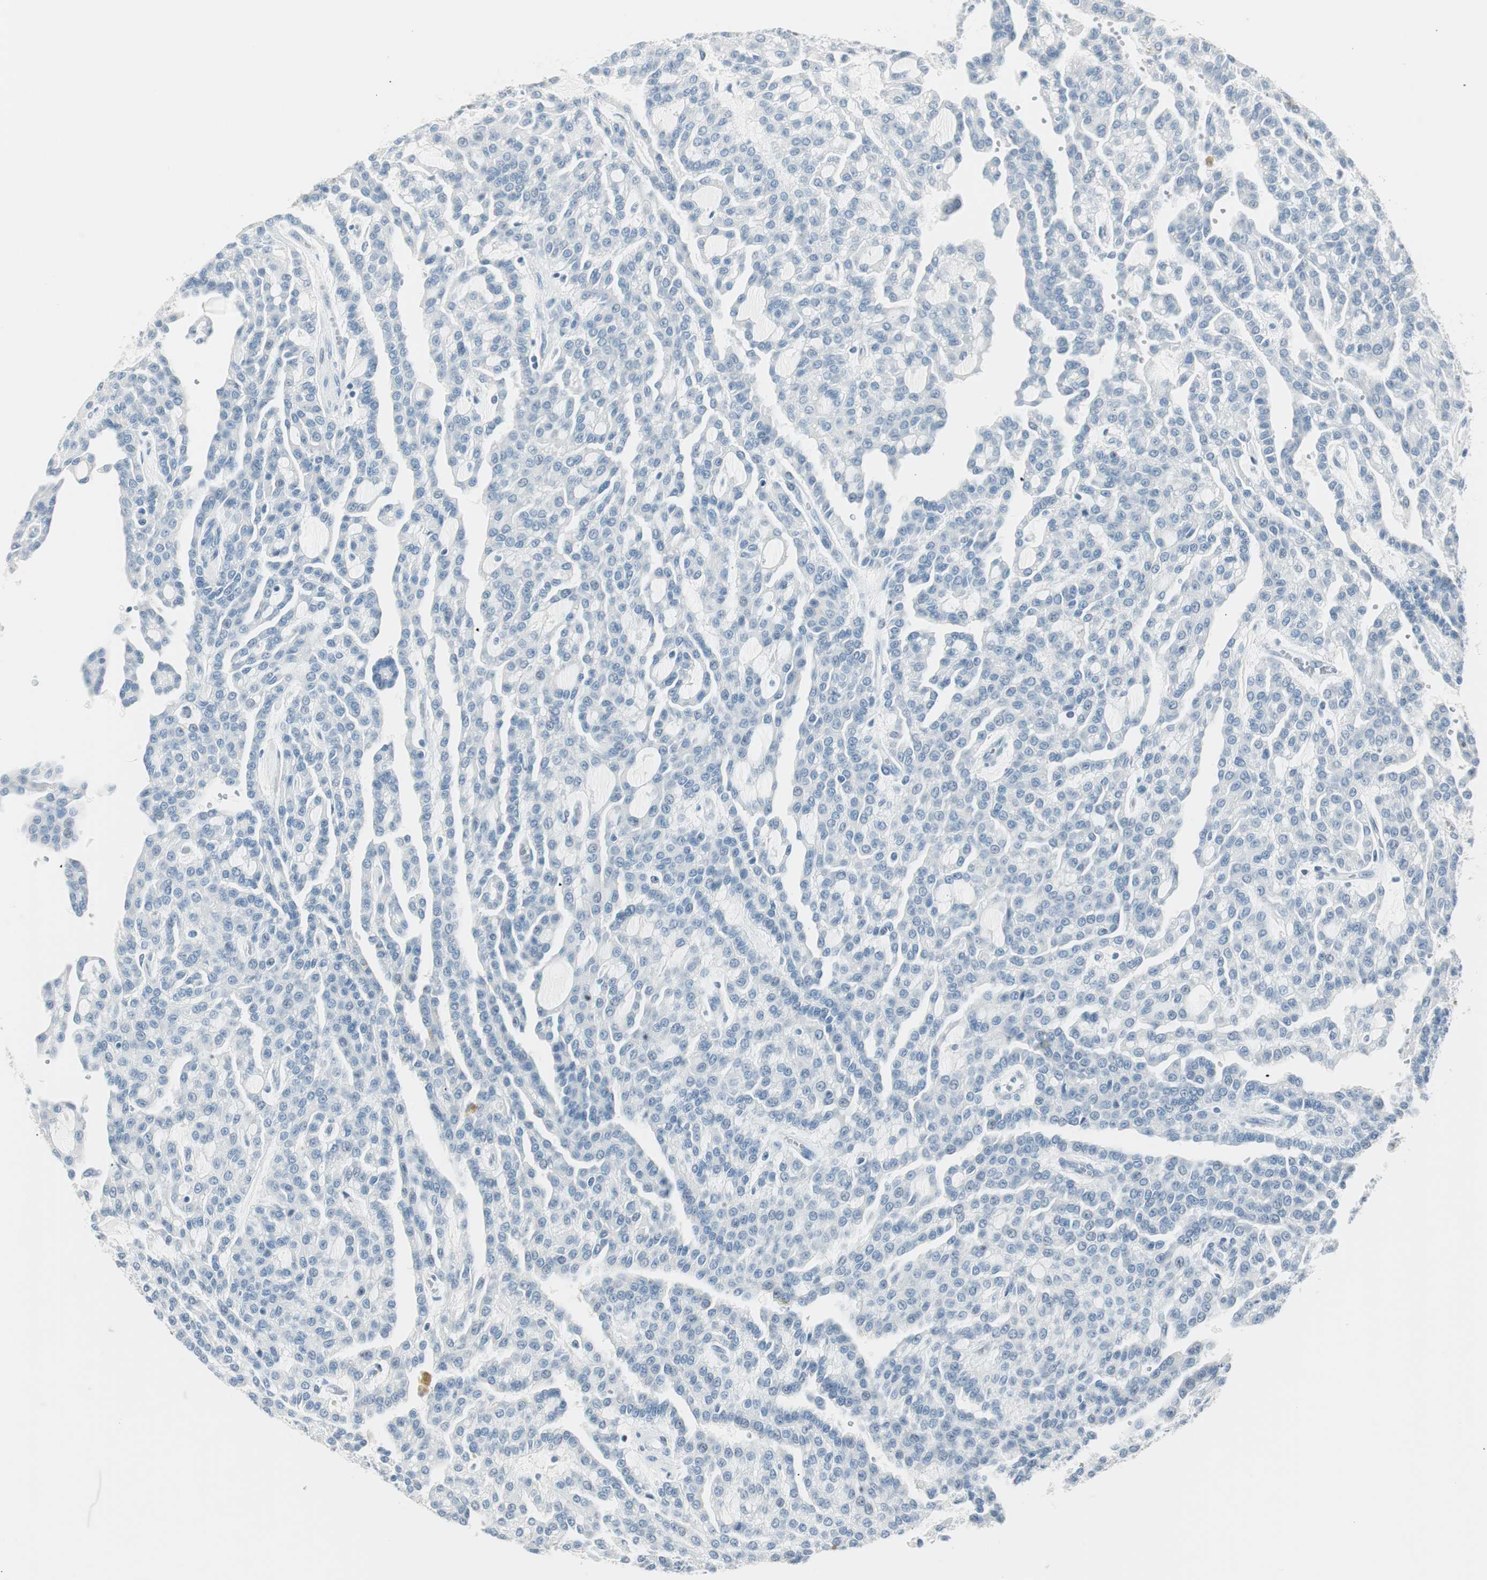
{"staining": {"intensity": "negative", "quantity": "none", "location": "none"}, "tissue": "renal cancer", "cell_type": "Tumor cells", "image_type": "cancer", "snomed": [{"axis": "morphology", "description": "Adenocarcinoma, NOS"}, {"axis": "topography", "description": "Kidney"}], "caption": "Photomicrograph shows no protein expression in tumor cells of adenocarcinoma (renal) tissue.", "gene": "HOXB13", "patient": {"sex": "male", "age": 63}}